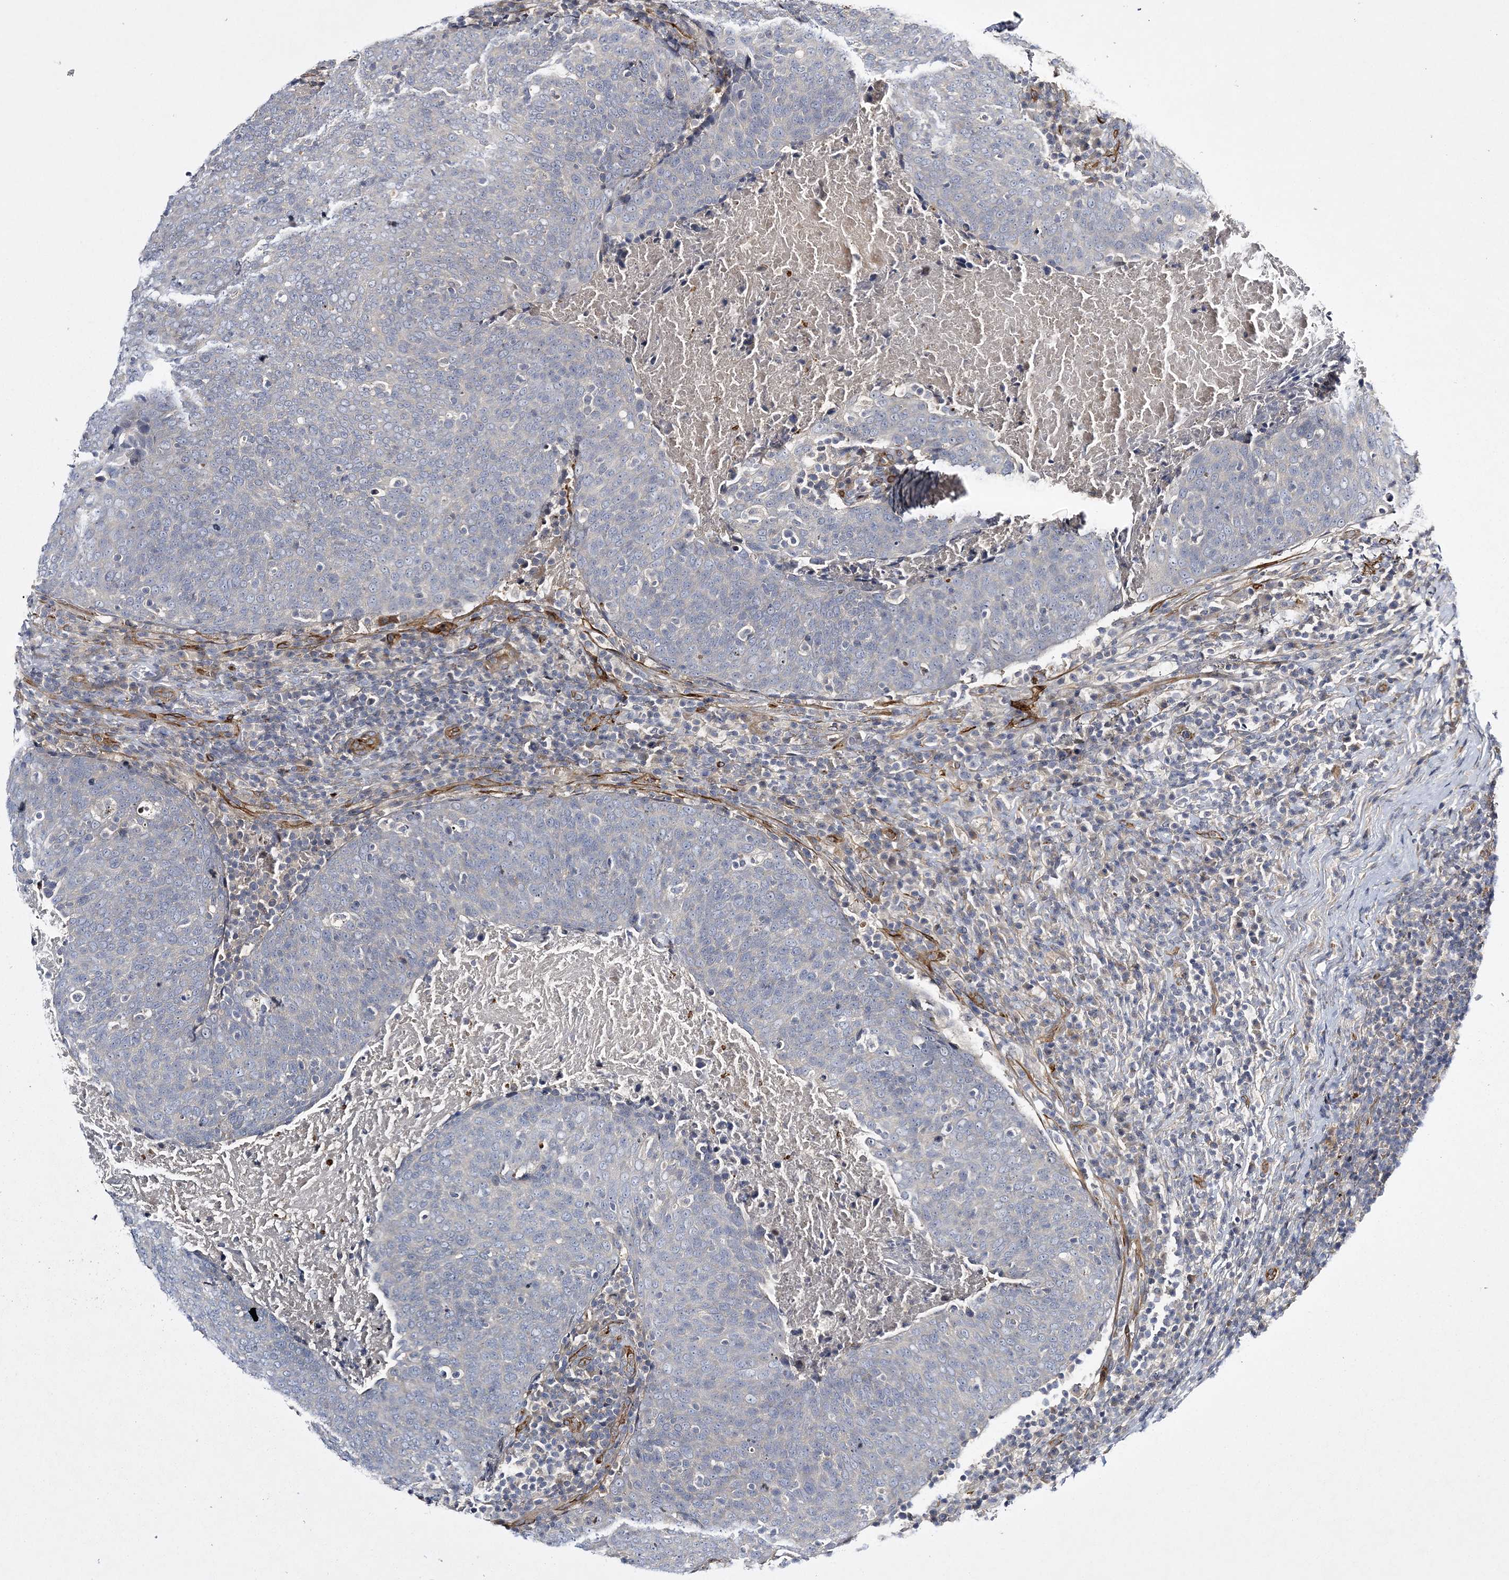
{"staining": {"intensity": "negative", "quantity": "none", "location": "none"}, "tissue": "head and neck cancer", "cell_type": "Tumor cells", "image_type": "cancer", "snomed": [{"axis": "morphology", "description": "Squamous cell carcinoma, NOS"}, {"axis": "morphology", "description": "Squamous cell carcinoma, metastatic, NOS"}, {"axis": "topography", "description": "Lymph node"}, {"axis": "topography", "description": "Head-Neck"}], "caption": "Immunohistochemistry (IHC) of human metastatic squamous cell carcinoma (head and neck) demonstrates no staining in tumor cells. Brightfield microscopy of immunohistochemistry stained with DAB (3,3'-diaminobenzidine) (brown) and hematoxylin (blue), captured at high magnification.", "gene": "CALN1", "patient": {"sex": "male", "age": 62}}